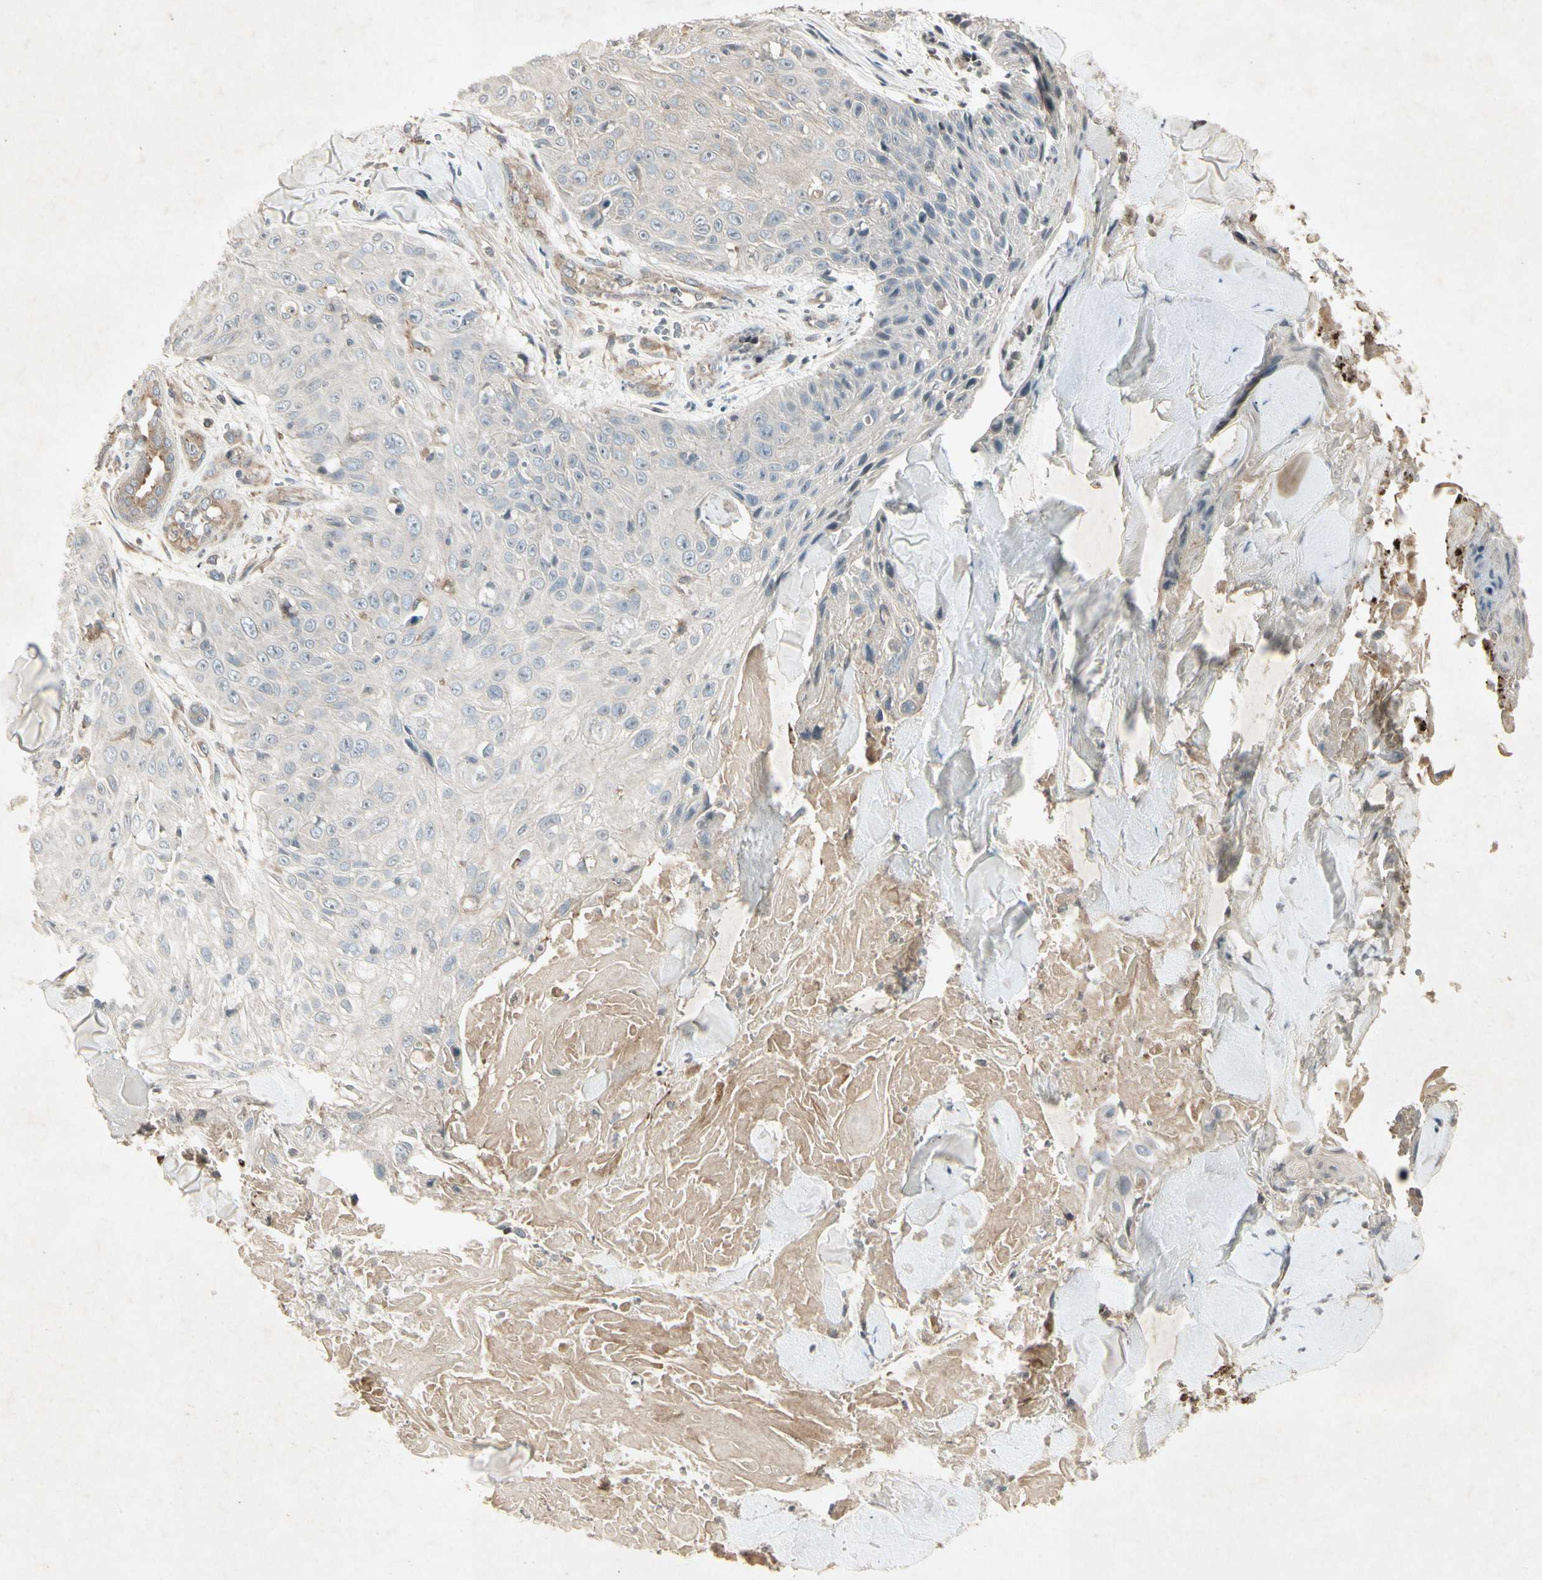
{"staining": {"intensity": "negative", "quantity": "none", "location": "none"}, "tissue": "skin cancer", "cell_type": "Tumor cells", "image_type": "cancer", "snomed": [{"axis": "morphology", "description": "Squamous cell carcinoma, NOS"}, {"axis": "topography", "description": "Skin"}], "caption": "Tumor cells show no significant protein positivity in skin cancer (squamous cell carcinoma). (Stains: DAB (3,3'-diaminobenzidine) immunohistochemistry (IHC) with hematoxylin counter stain, Microscopy: brightfield microscopy at high magnification).", "gene": "TEK", "patient": {"sex": "male", "age": 86}}